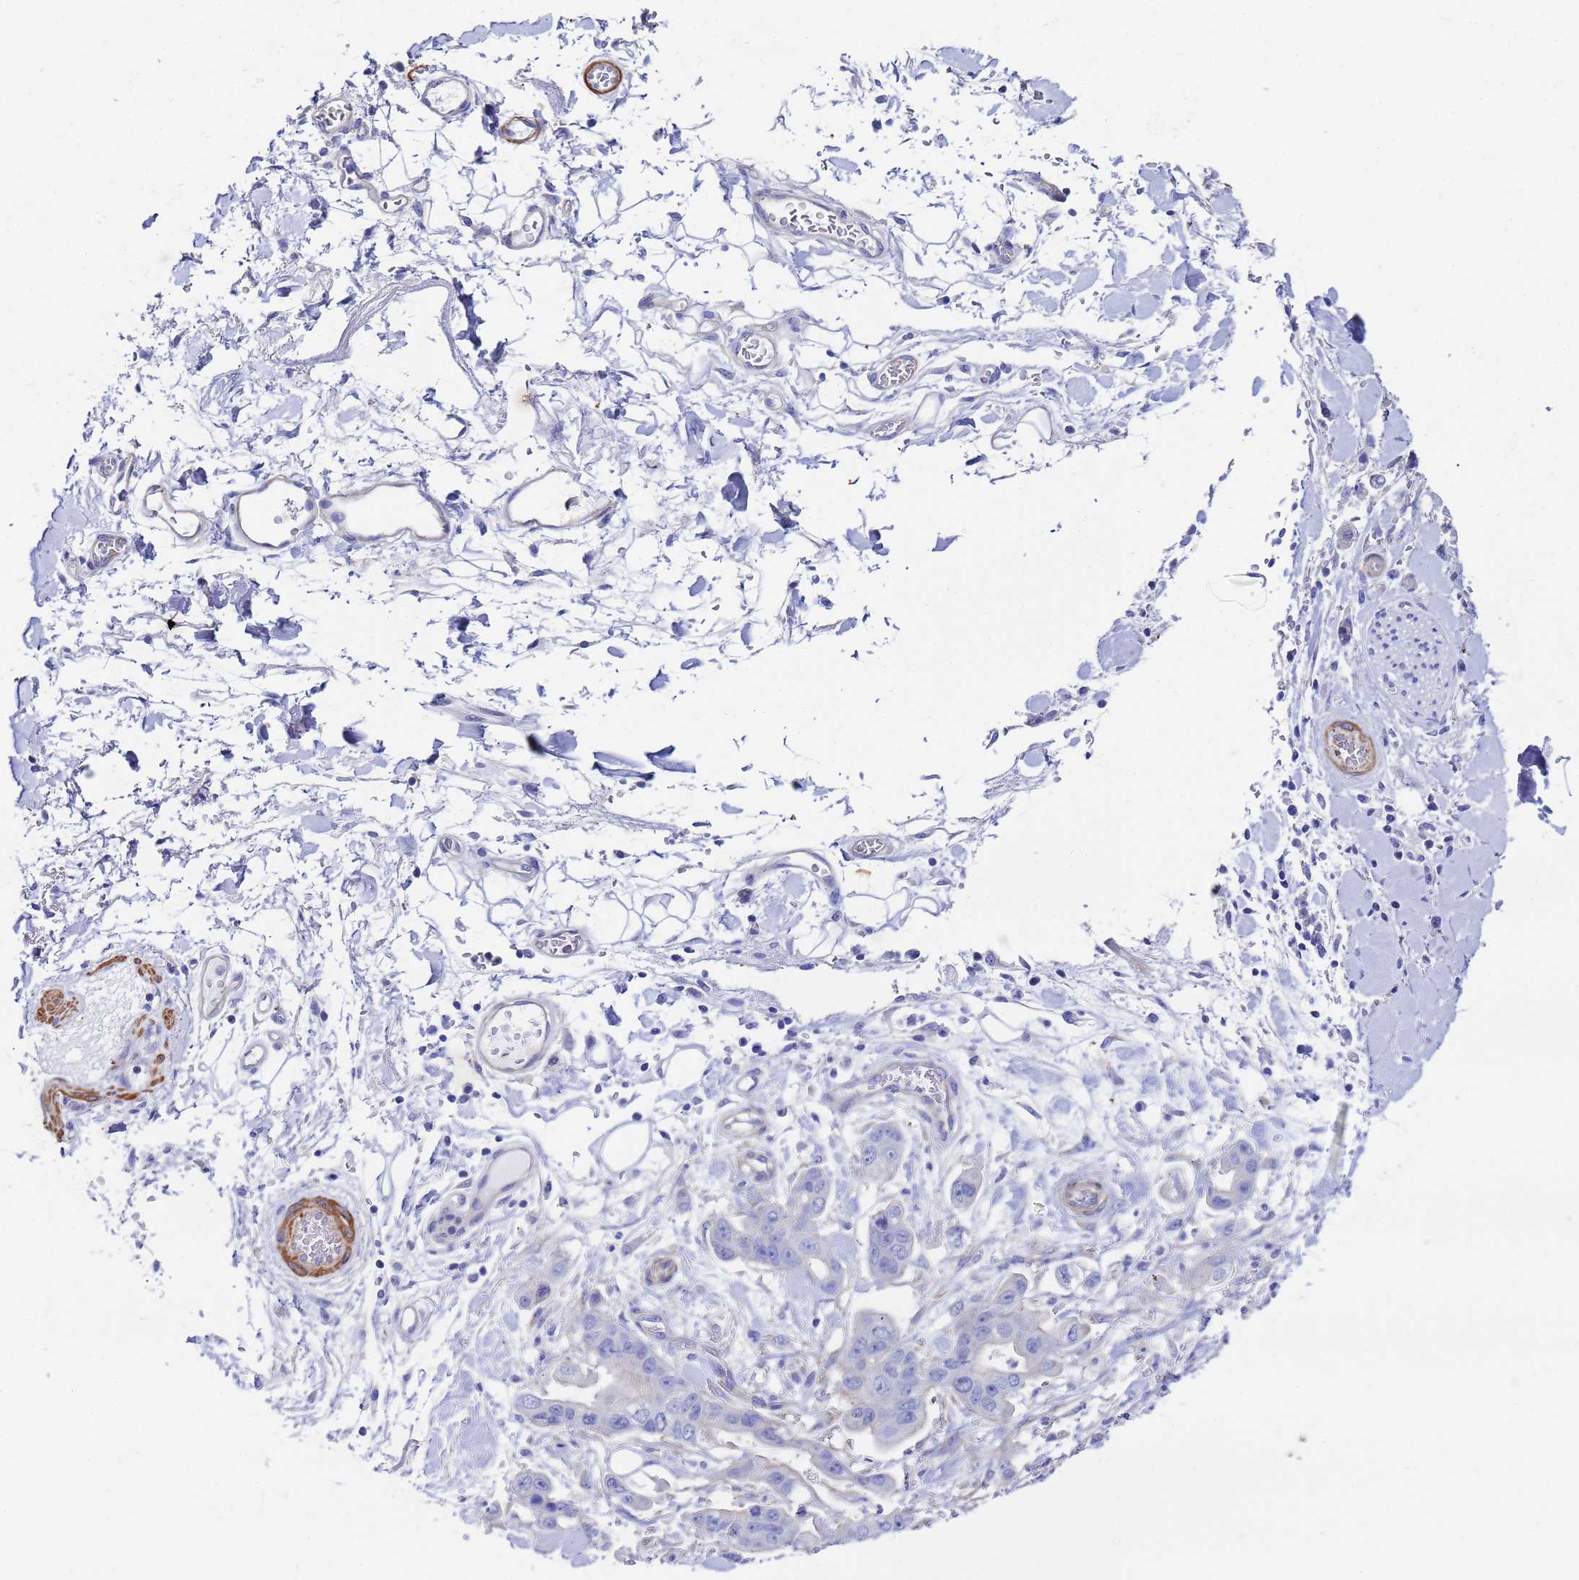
{"staining": {"intensity": "negative", "quantity": "none", "location": "none"}, "tissue": "stomach cancer", "cell_type": "Tumor cells", "image_type": "cancer", "snomed": [{"axis": "morphology", "description": "Adenocarcinoma, NOS"}, {"axis": "topography", "description": "Stomach"}], "caption": "An immunohistochemistry image of stomach cancer is shown. There is no staining in tumor cells of stomach cancer.", "gene": "RAB39B", "patient": {"sex": "male", "age": 62}}